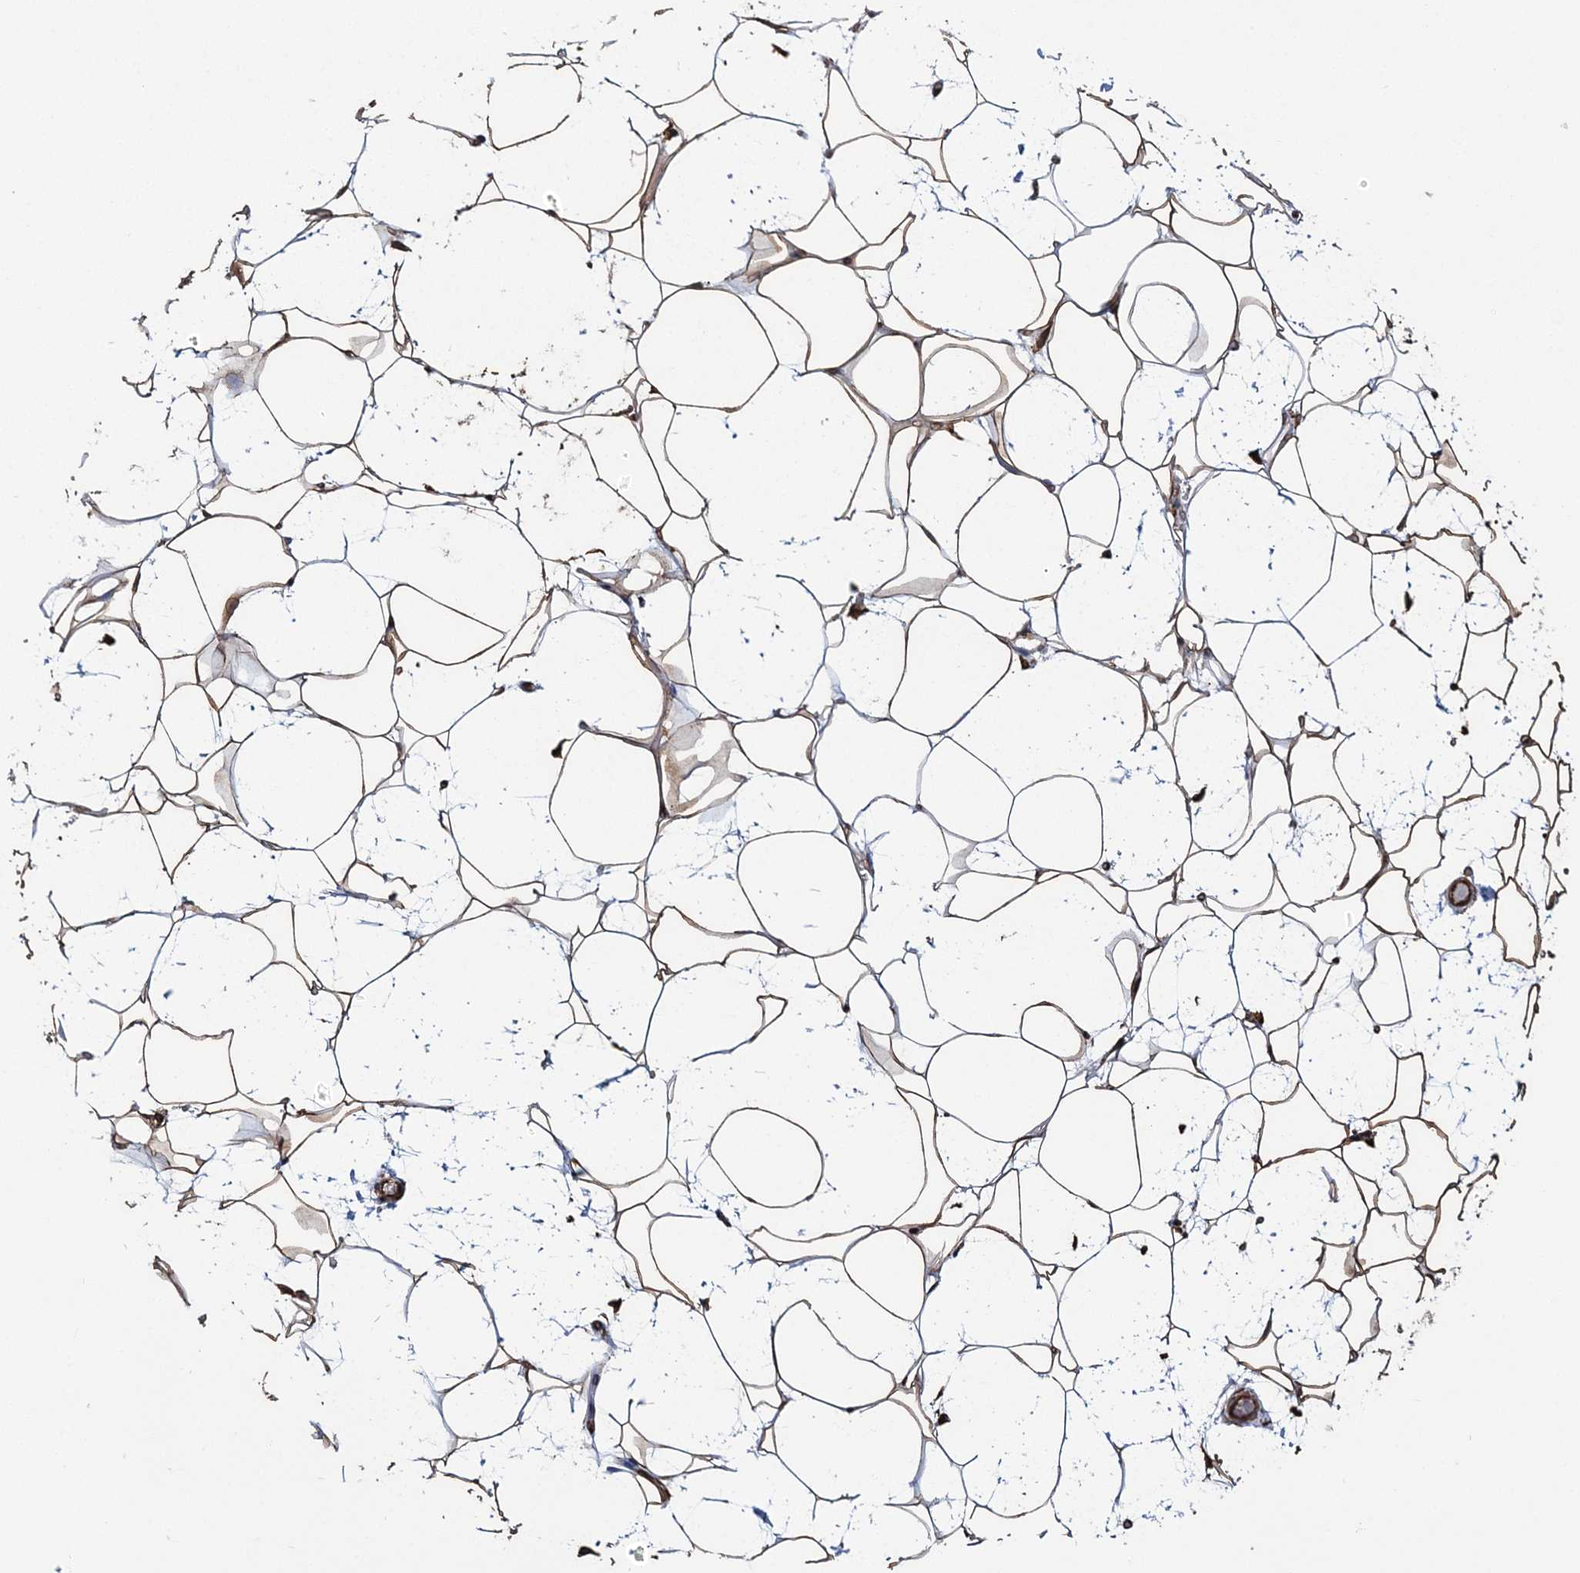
{"staining": {"intensity": "moderate", "quantity": ">75%", "location": "cytoplasmic/membranous,nuclear"}, "tissue": "adipose tissue", "cell_type": "Adipocytes", "image_type": "normal", "snomed": [{"axis": "morphology", "description": "Normal tissue, NOS"}, {"axis": "topography", "description": "Breast"}], "caption": "Adipose tissue stained with a brown dye demonstrates moderate cytoplasmic/membranous,nuclear positive staining in about >75% of adipocytes.", "gene": "ATP11B", "patient": {"sex": "female", "age": 26}}